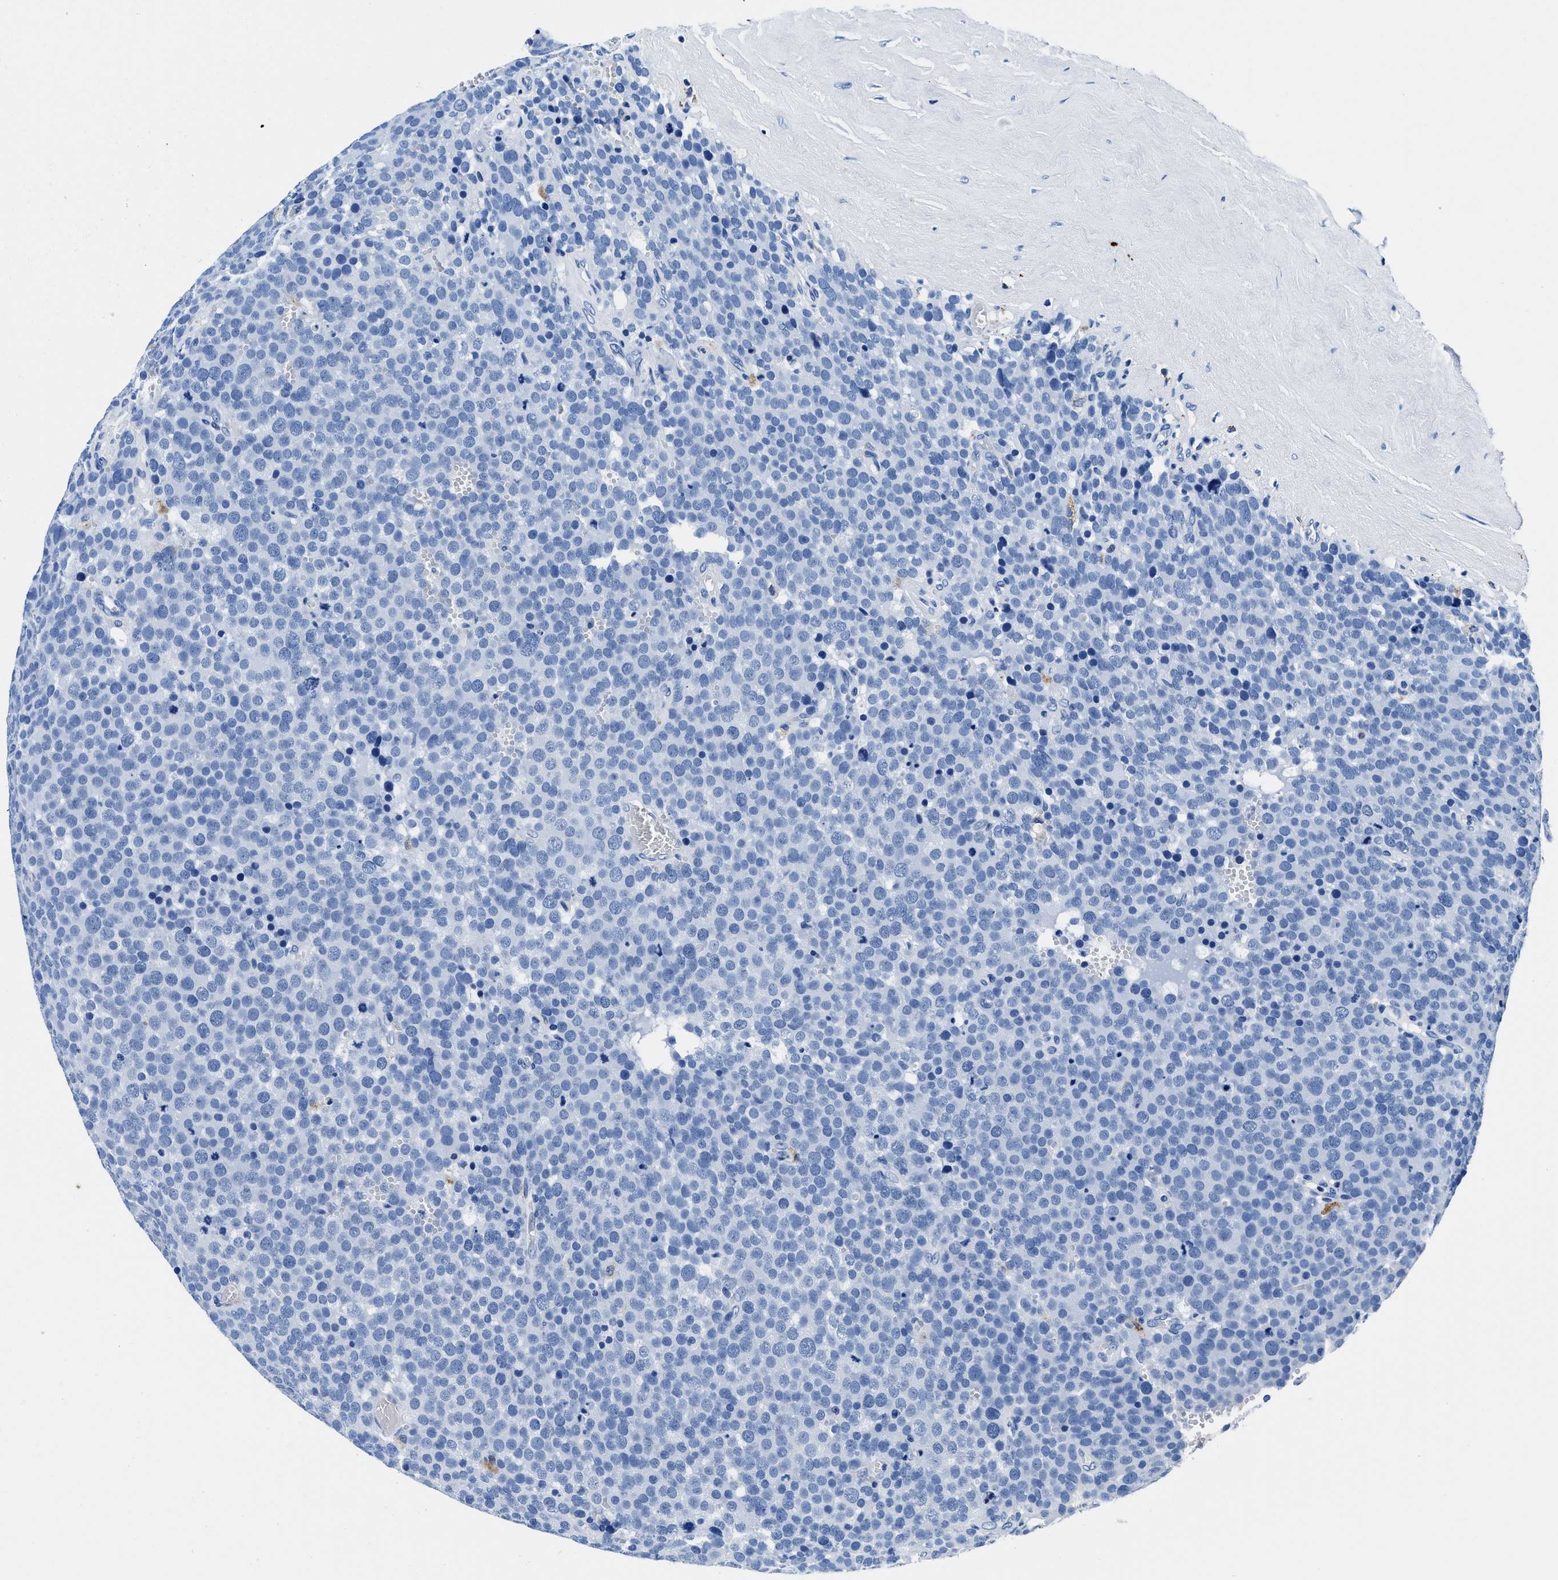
{"staining": {"intensity": "negative", "quantity": "none", "location": "none"}, "tissue": "testis cancer", "cell_type": "Tumor cells", "image_type": "cancer", "snomed": [{"axis": "morphology", "description": "Normal tissue, NOS"}, {"axis": "morphology", "description": "Seminoma, NOS"}, {"axis": "topography", "description": "Testis"}], "caption": "Testis cancer (seminoma) was stained to show a protein in brown. There is no significant positivity in tumor cells.", "gene": "OR14K1", "patient": {"sex": "male", "age": 71}}